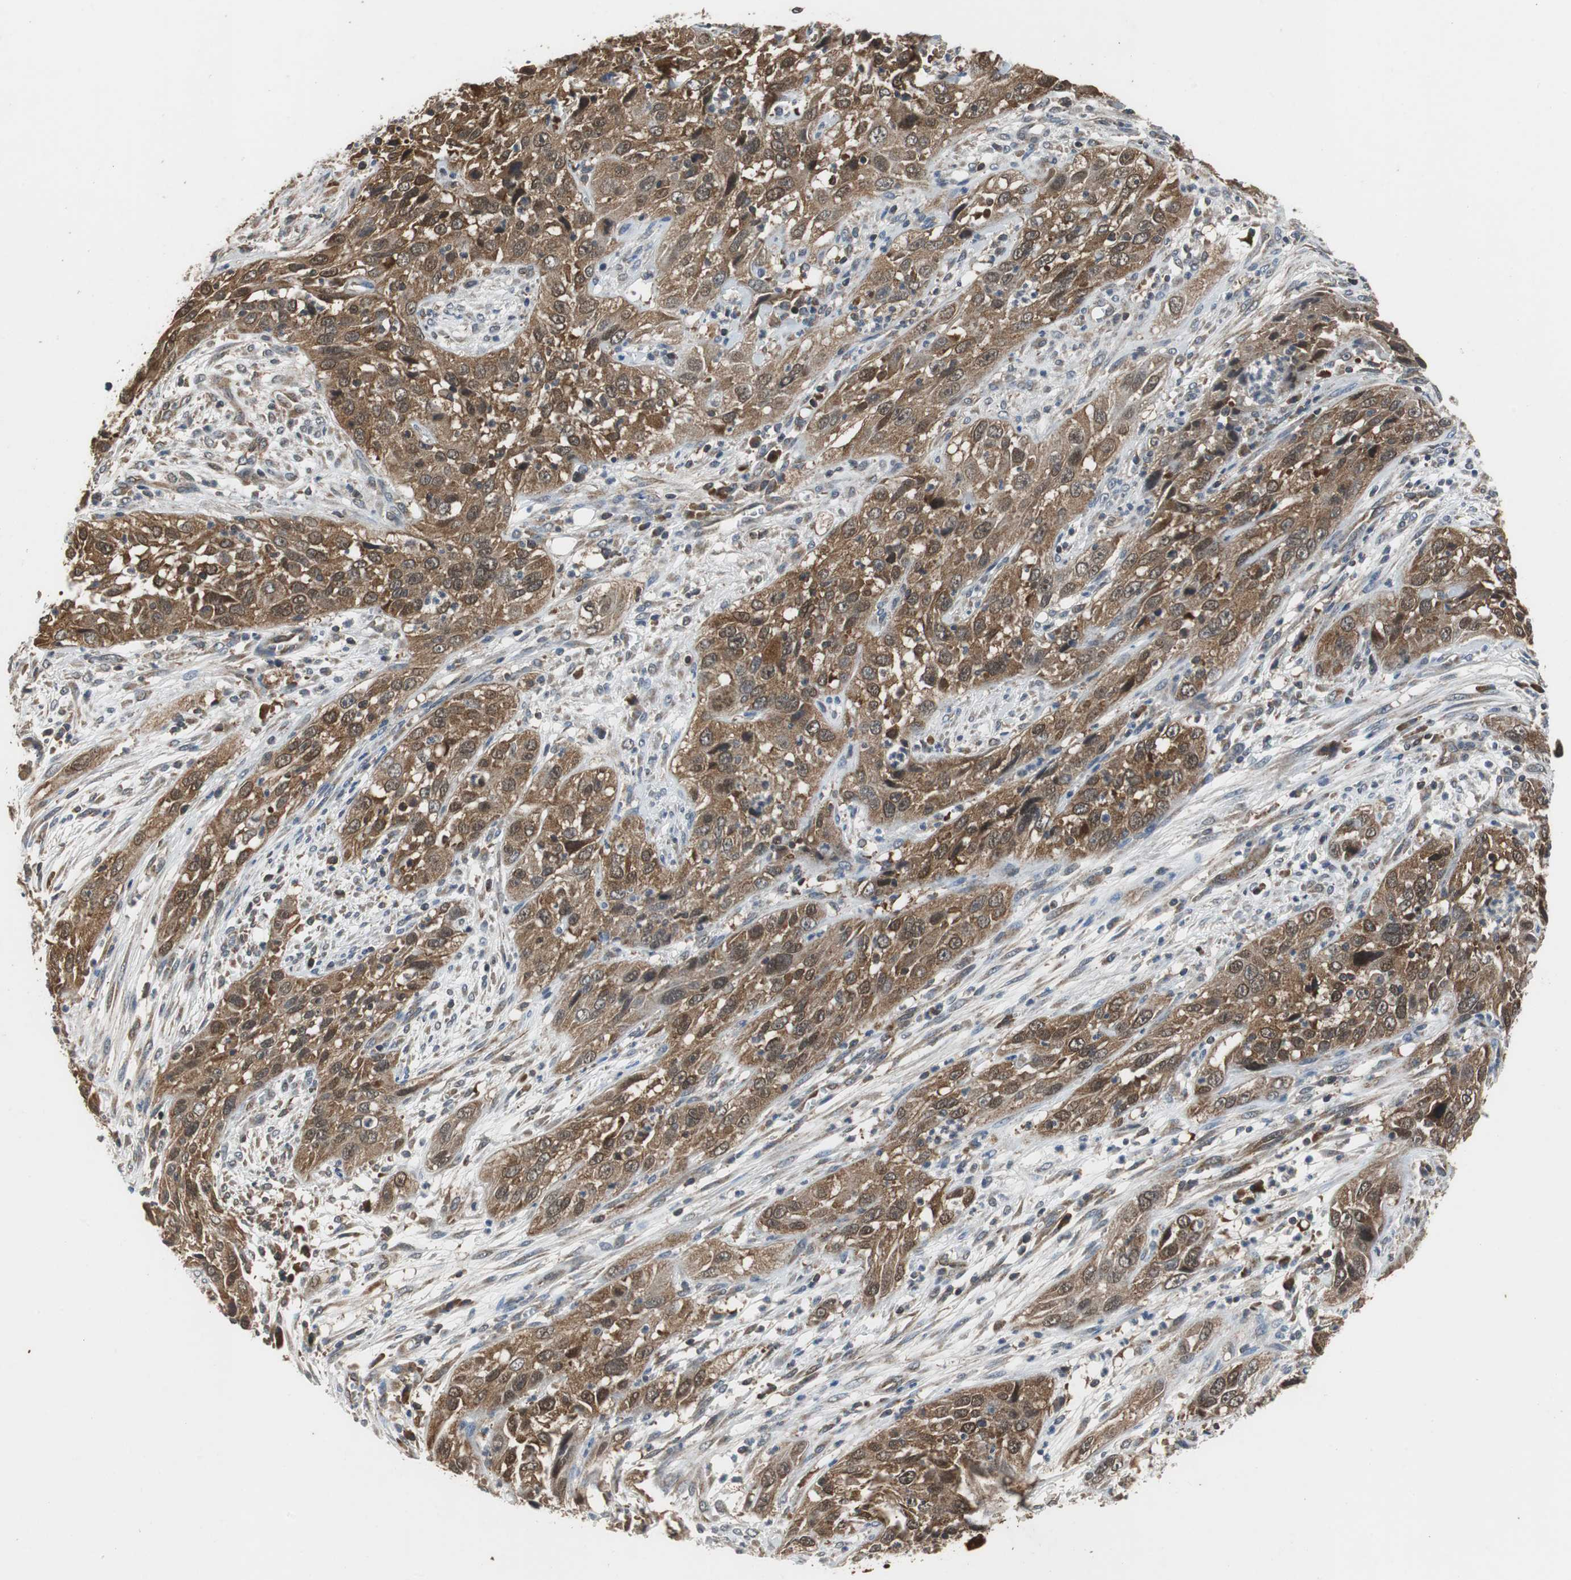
{"staining": {"intensity": "strong", "quantity": ">75%", "location": "cytoplasmic/membranous"}, "tissue": "cervical cancer", "cell_type": "Tumor cells", "image_type": "cancer", "snomed": [{"axis": "morphology", "description": "Squamous cell carcinoma, NOS"}, {"axis": "topography", "description": "Cervix"}], "caption": "Strong cytoplasmic/membranous protein staining is appreciated in approximately >75% of tumor cells in cervical squamous cell carcinoma.", "gene": "VBP1", "patient": {"sex": "female", "age": 32}}